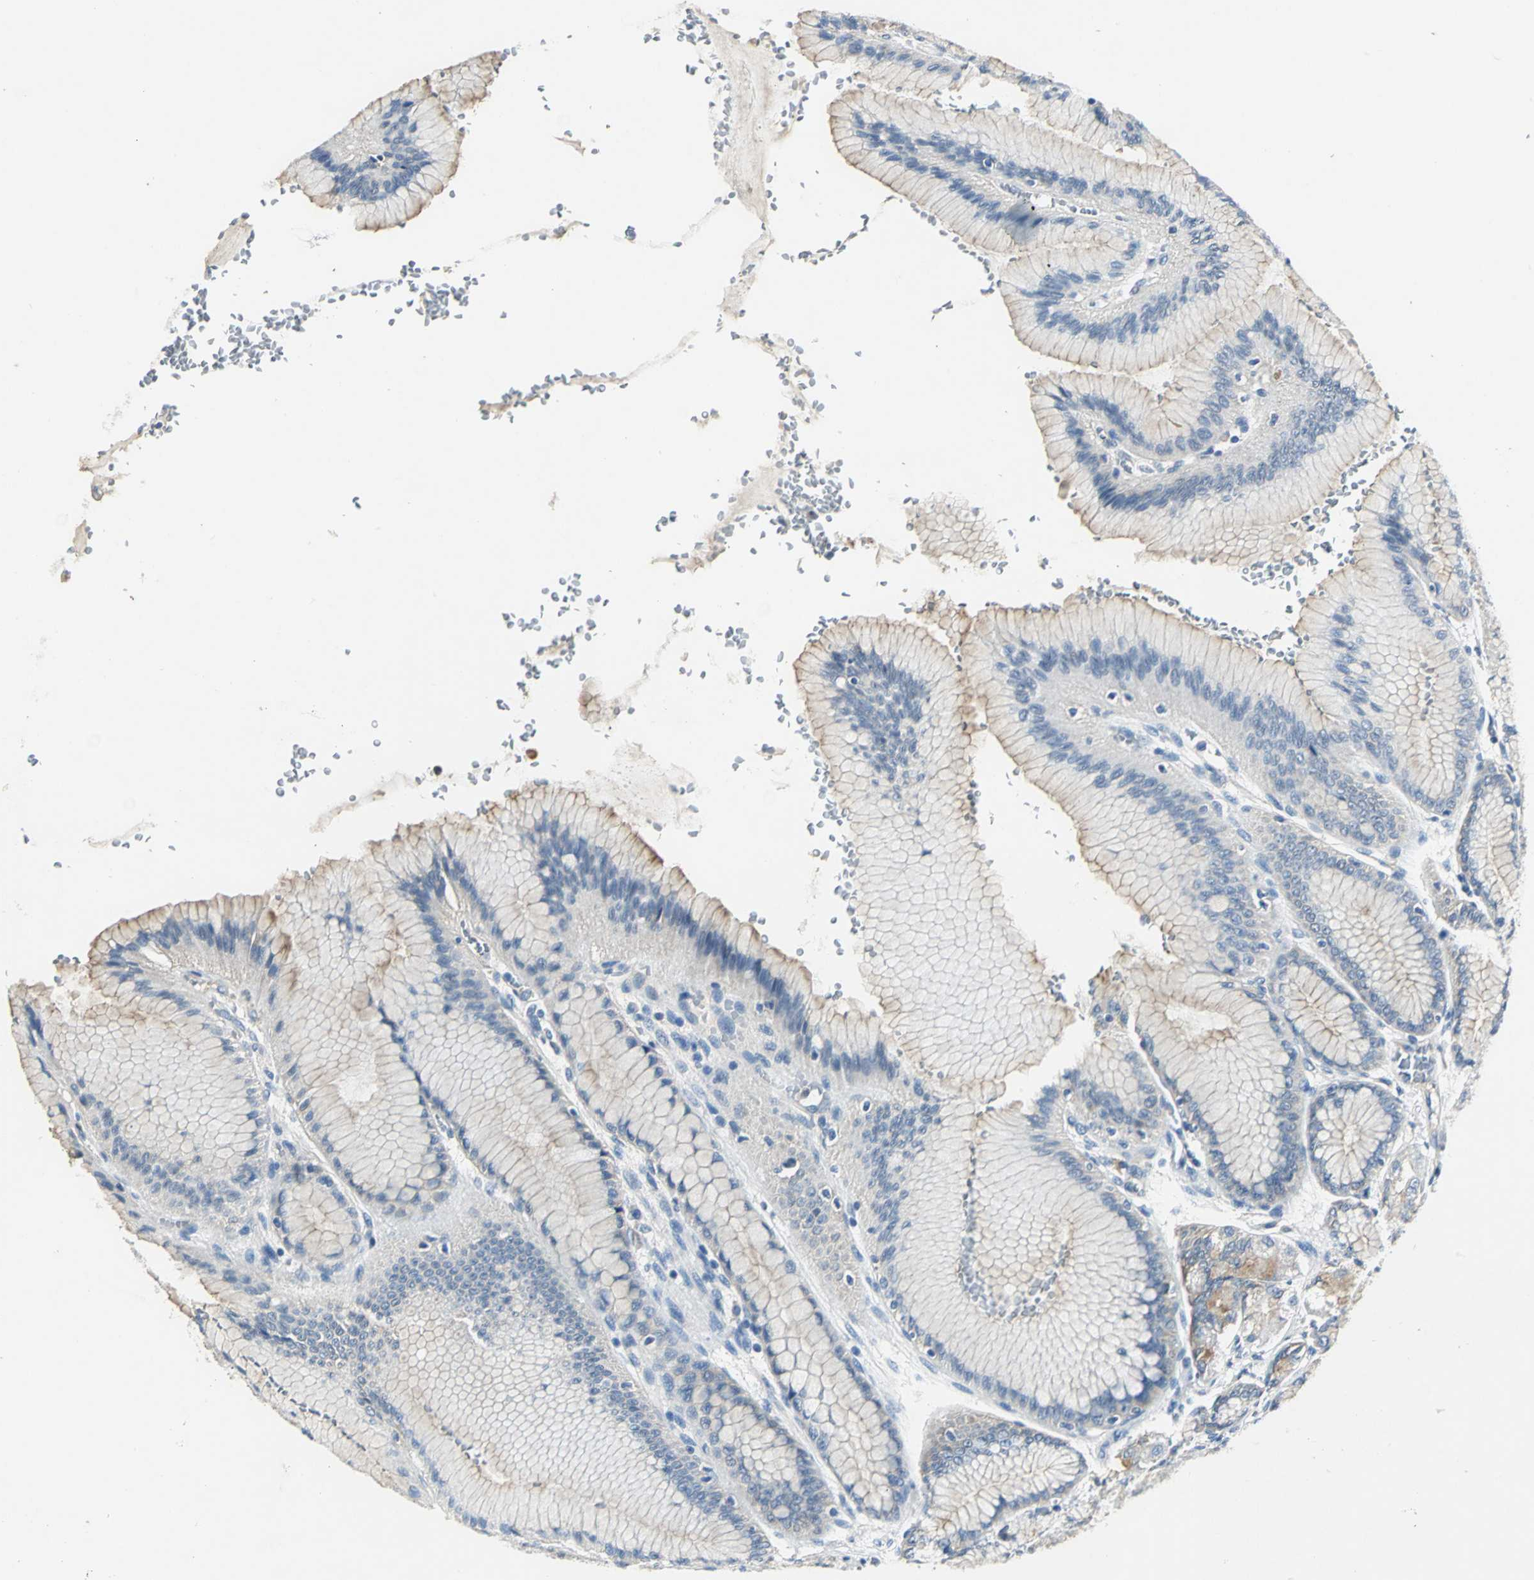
{"staining": {"intensity": "moderate", "quantity": "<25%", "location": "cytoplasmic/membranous"}, "tissue": "stomach", "cell_type": "Glandular cells", "image_type": "normal", "snomed": [{"axis": "morphology", "description": "Normal tissue, NOS"}, {"axis": "morphology", "description": "Adenocarcinoma, NOS"}, {"axis": "topography", "description": "Stomach"}, {"axis": "topography", "description": "Stomach, lower"}], "caption": "Protein staining of normal stomach displays moderate cytoplasmic/membranous positivity in approximately <25% of glandular cells.", "gene": "RIPOR1", "patient": {"sex": "female", "age": 65}}